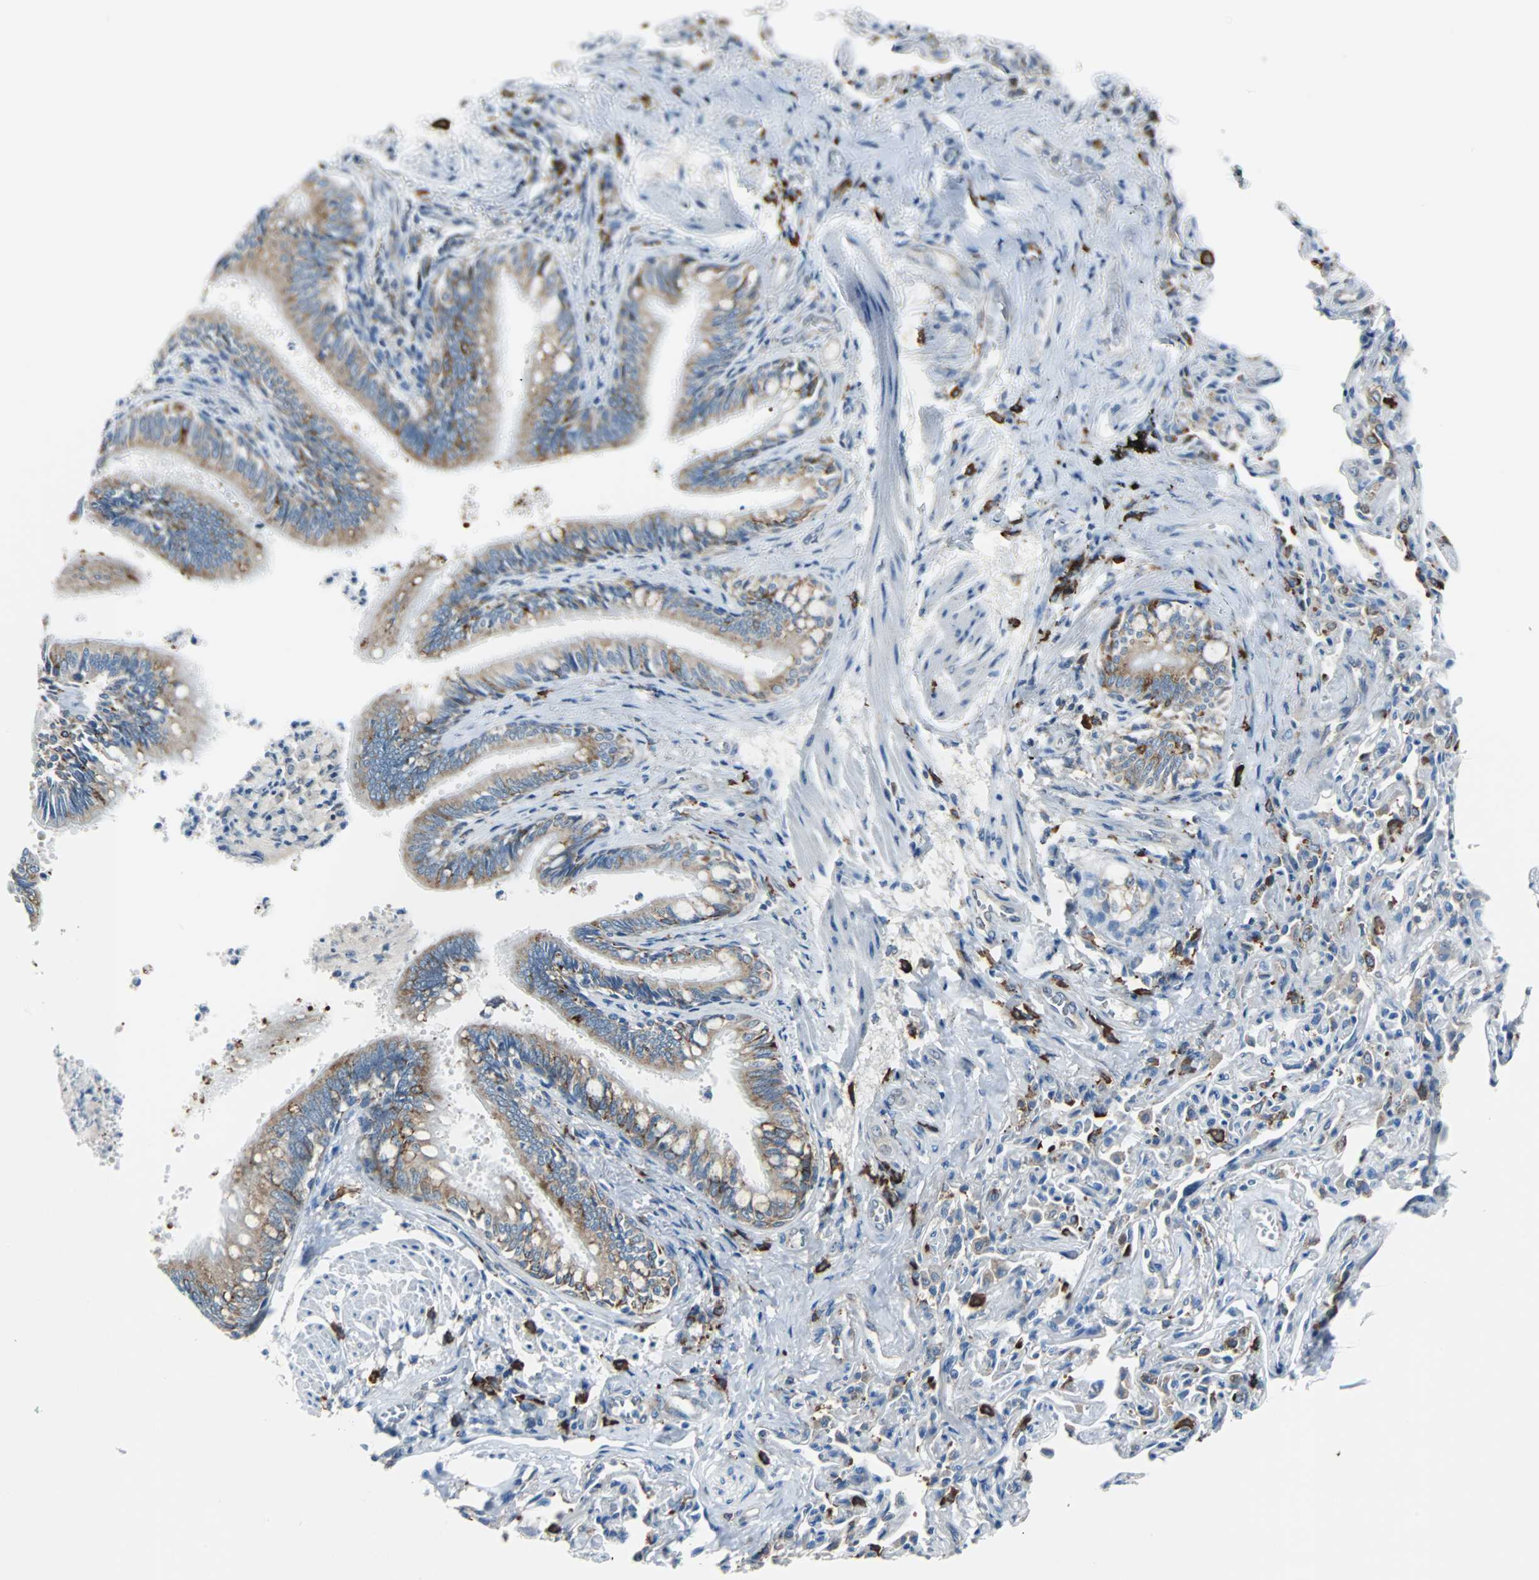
{"staining": {"intensity": "moderate", "quantity": ">75%", "location": "cytoplasmic/membranous"}, "tissue": "bronchus", "cell_type": "Respiratory epithelial cells", "image_type": "normal", "snomed": [{"axis": "morphology", "description": "Normal tissue, NOS"}, {"axis": "topography", "description": "Lung"}], "caption": "Immunohistochemistry staining of normal bronchus, which displays medium levels of moderate cytoplasmic/membranous staining in about >75% of respiratory epithelial cells indicating moderate cytoplasmic/membranous protein staining. The staining was performed using DAB (brown) for protein detection and nuclei were counterstained in hematoxylin (blue).", "gene": "PDIA4", "patient": {"sex": "male", "age": 64}}